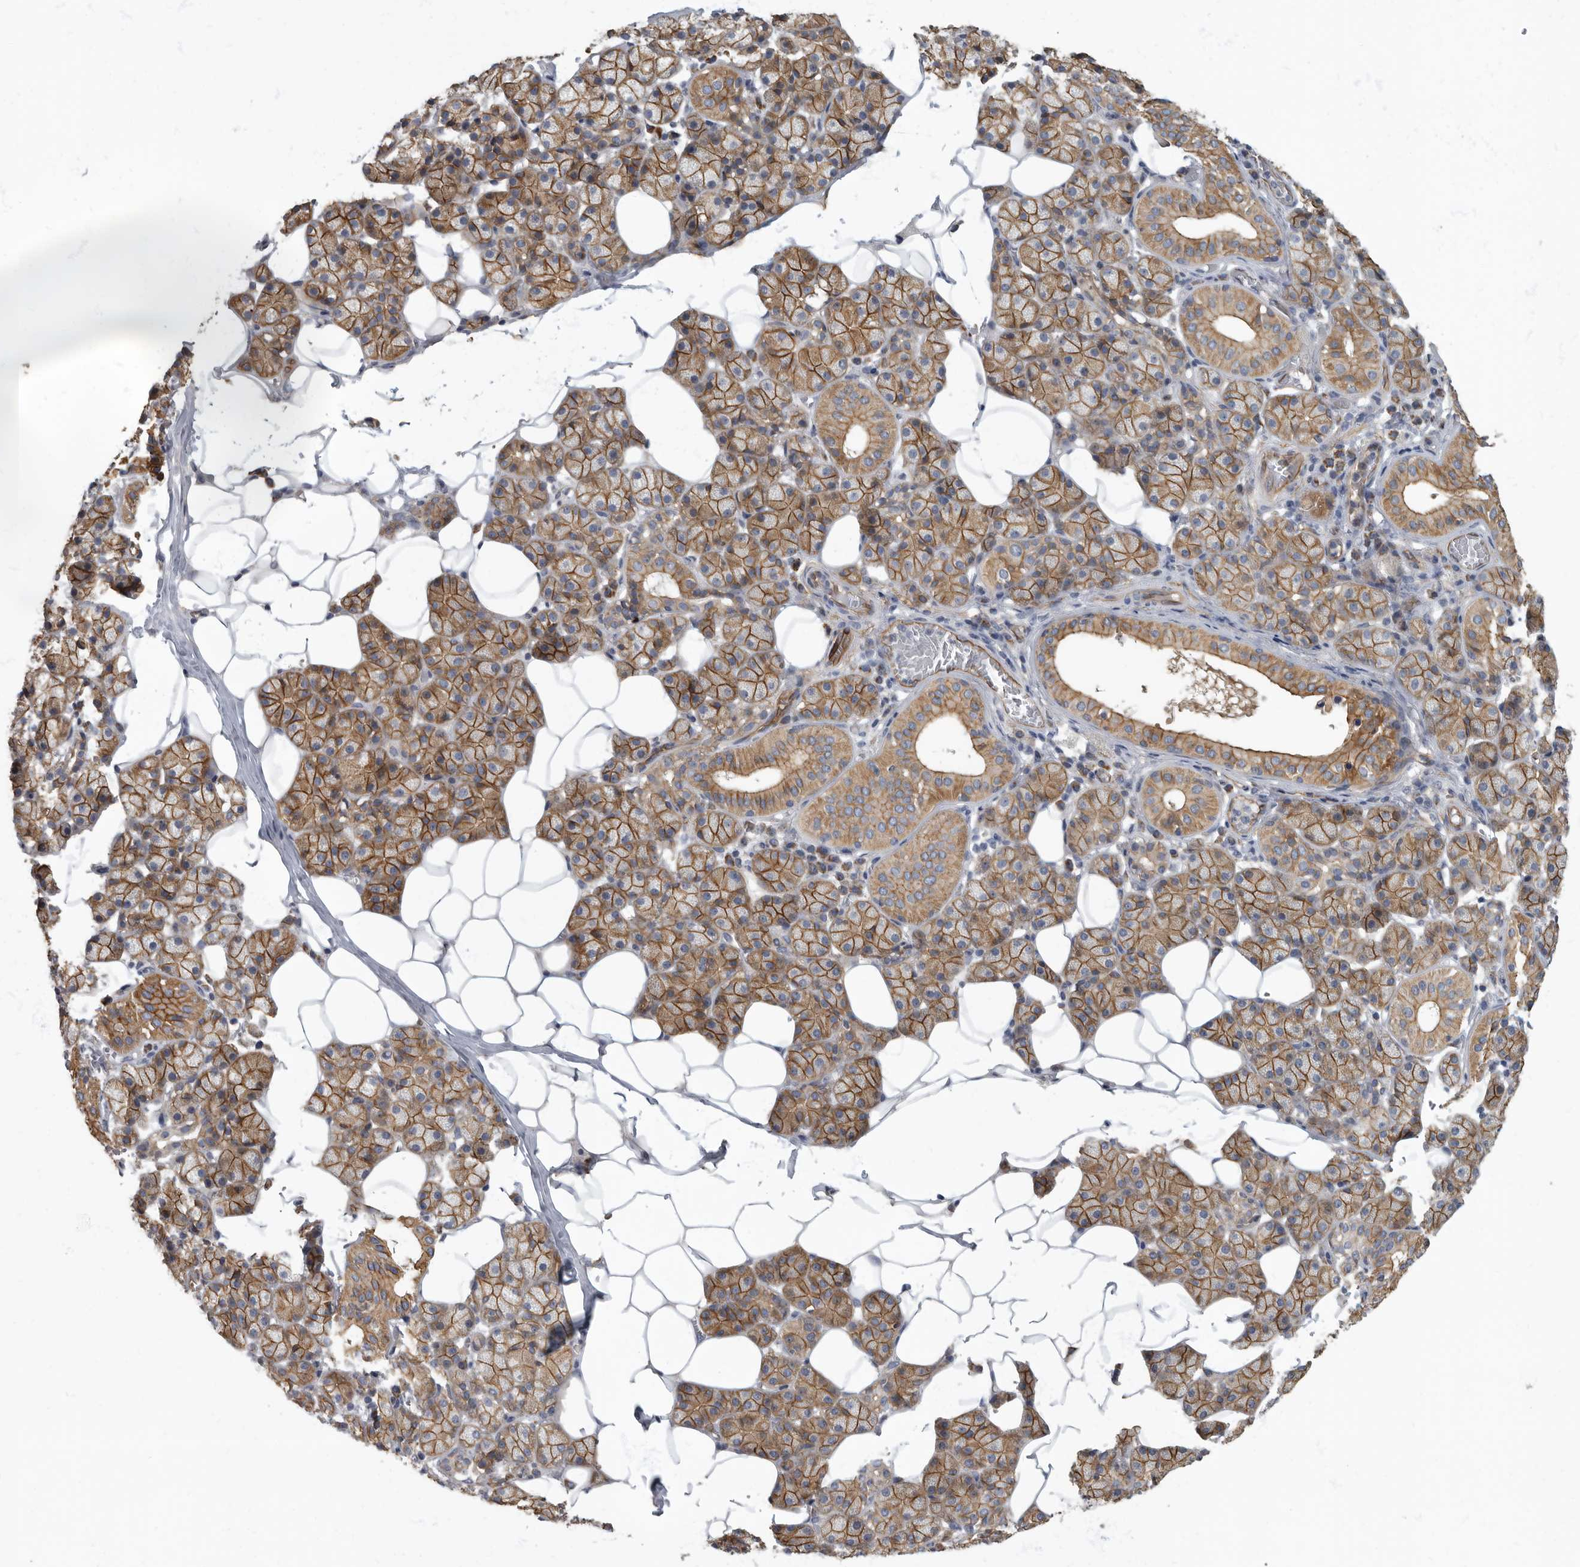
{"staining": {"intensity": "moderate", "quantity": ">75%", "location": "cytoplasmic/membranous"}, "tissue": "salivary gland", "cell_type": "Glandular cells", "image_type": "normal", "snomed": [{"axis": "morphology", "description": "Normal tissue, NOS"}, {"axis": "topography", "description": "Salivary gland"}], "caption": "Immunohistochemistry staining of benign salivary gland, which reveals medium levels of moderate cytoplasmic/membranous expression in approximately >75% of glandular cells indicating moderate cytoplasmic/membranous protein staining. The staining was performed using DAB (brown) for protein detection and nuclei were counterstained in hematoxylin (blue).", "gene": "PDK1", "patient": {"sex": "female", "age": 33}}